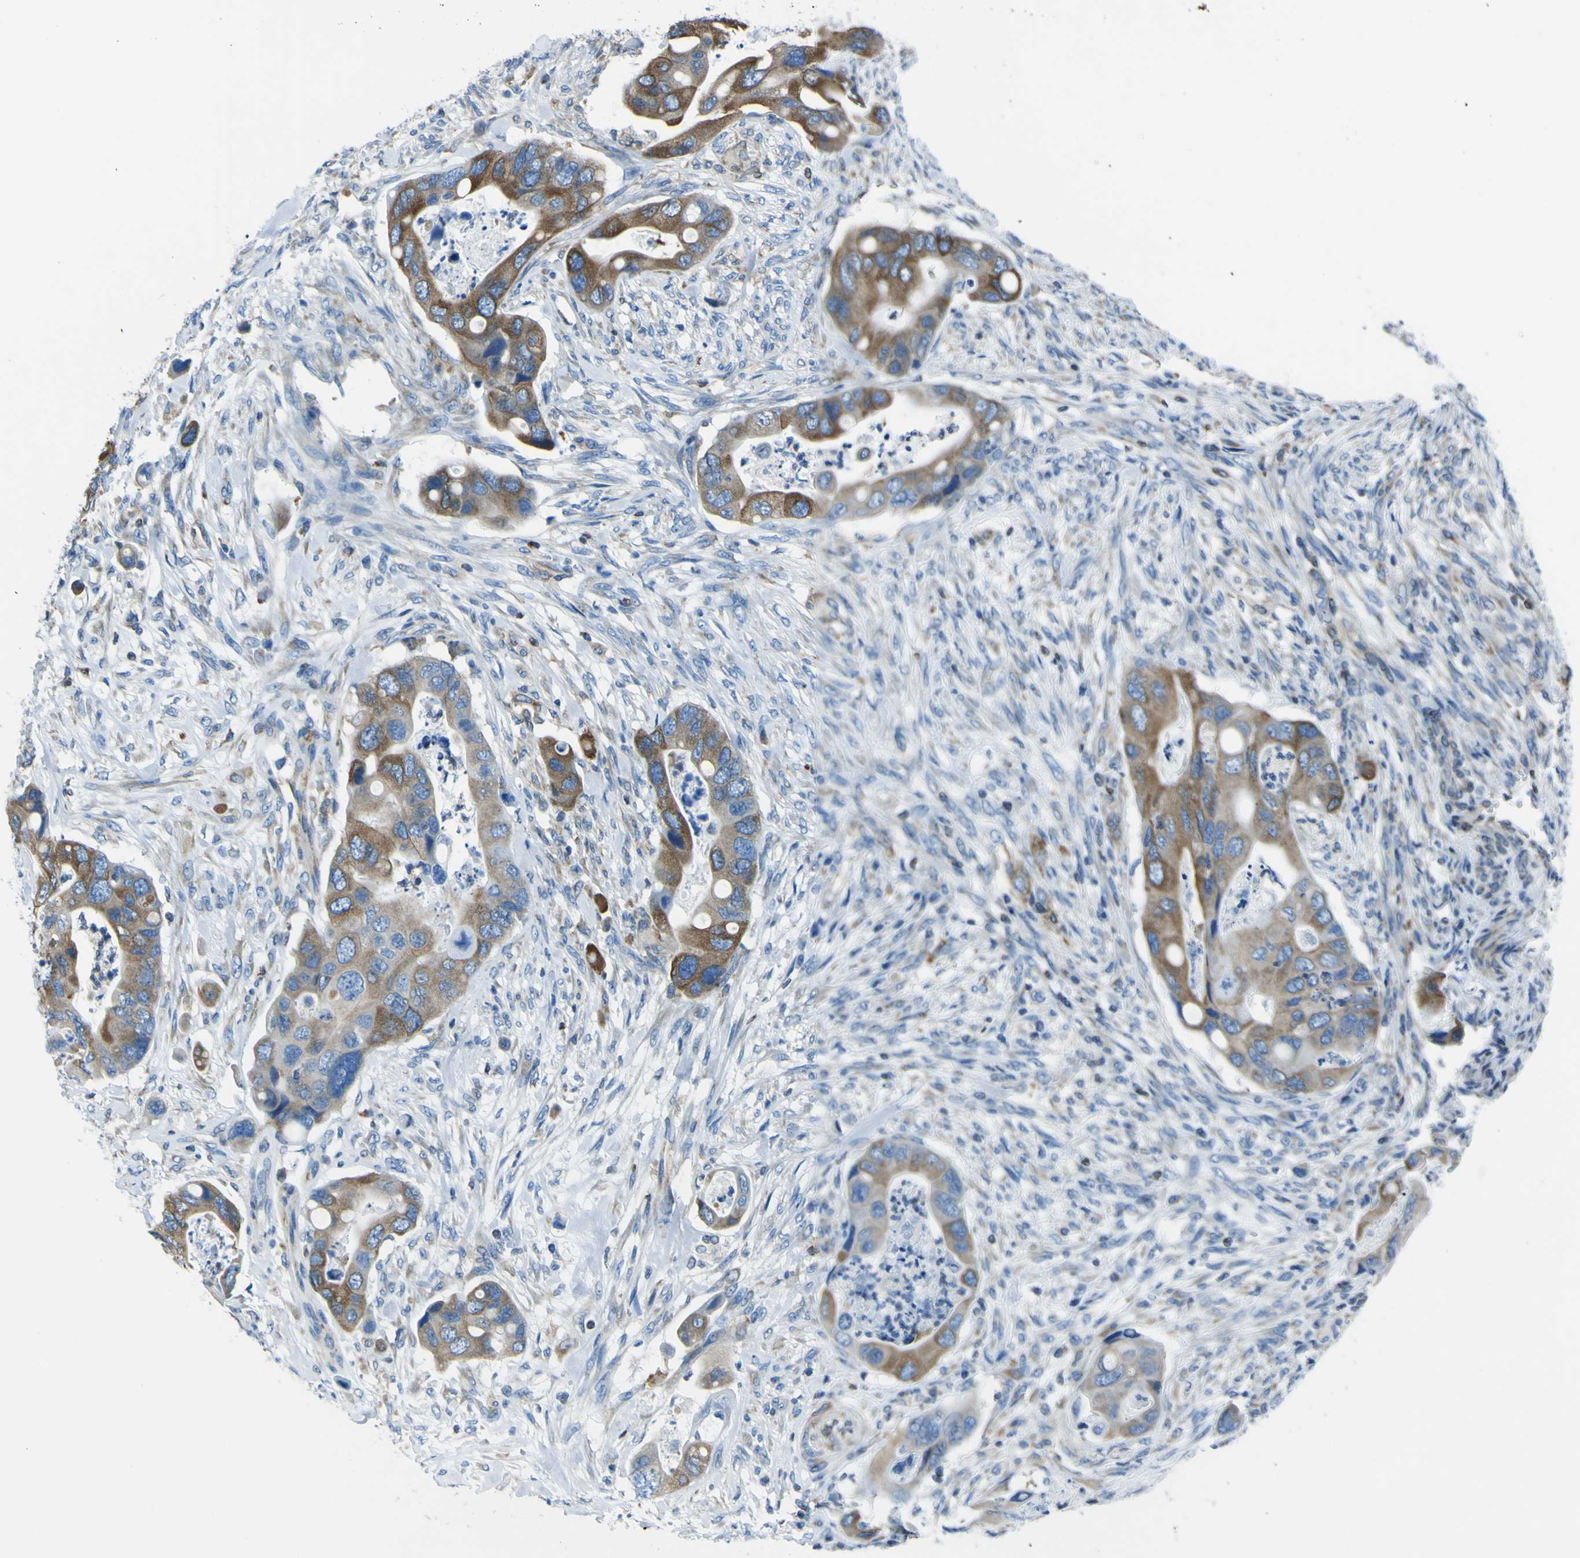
{"staining": {"intensity": "moderate", "quantity": ">75%", "location": "cytoplasmic/membranous"}, "tissue": "colorectal cancer", "cell_type": "Tumor cells", "image_type": "cancer", "snomed": [{"axis": "morphology", "description": "Adenocarcinoma, NOS"}, {"axis": "topography", "description": "Rectum"}], "caption": "A micrograph showing moderate cytoplasmic/membranous expression in about >75% of tumor cells in adenocarcinoma (colorectal), as visualized by brown immunohistochemical staining.", "gene": "STIM1", "patient": {"sex": "female", "age": 57}}